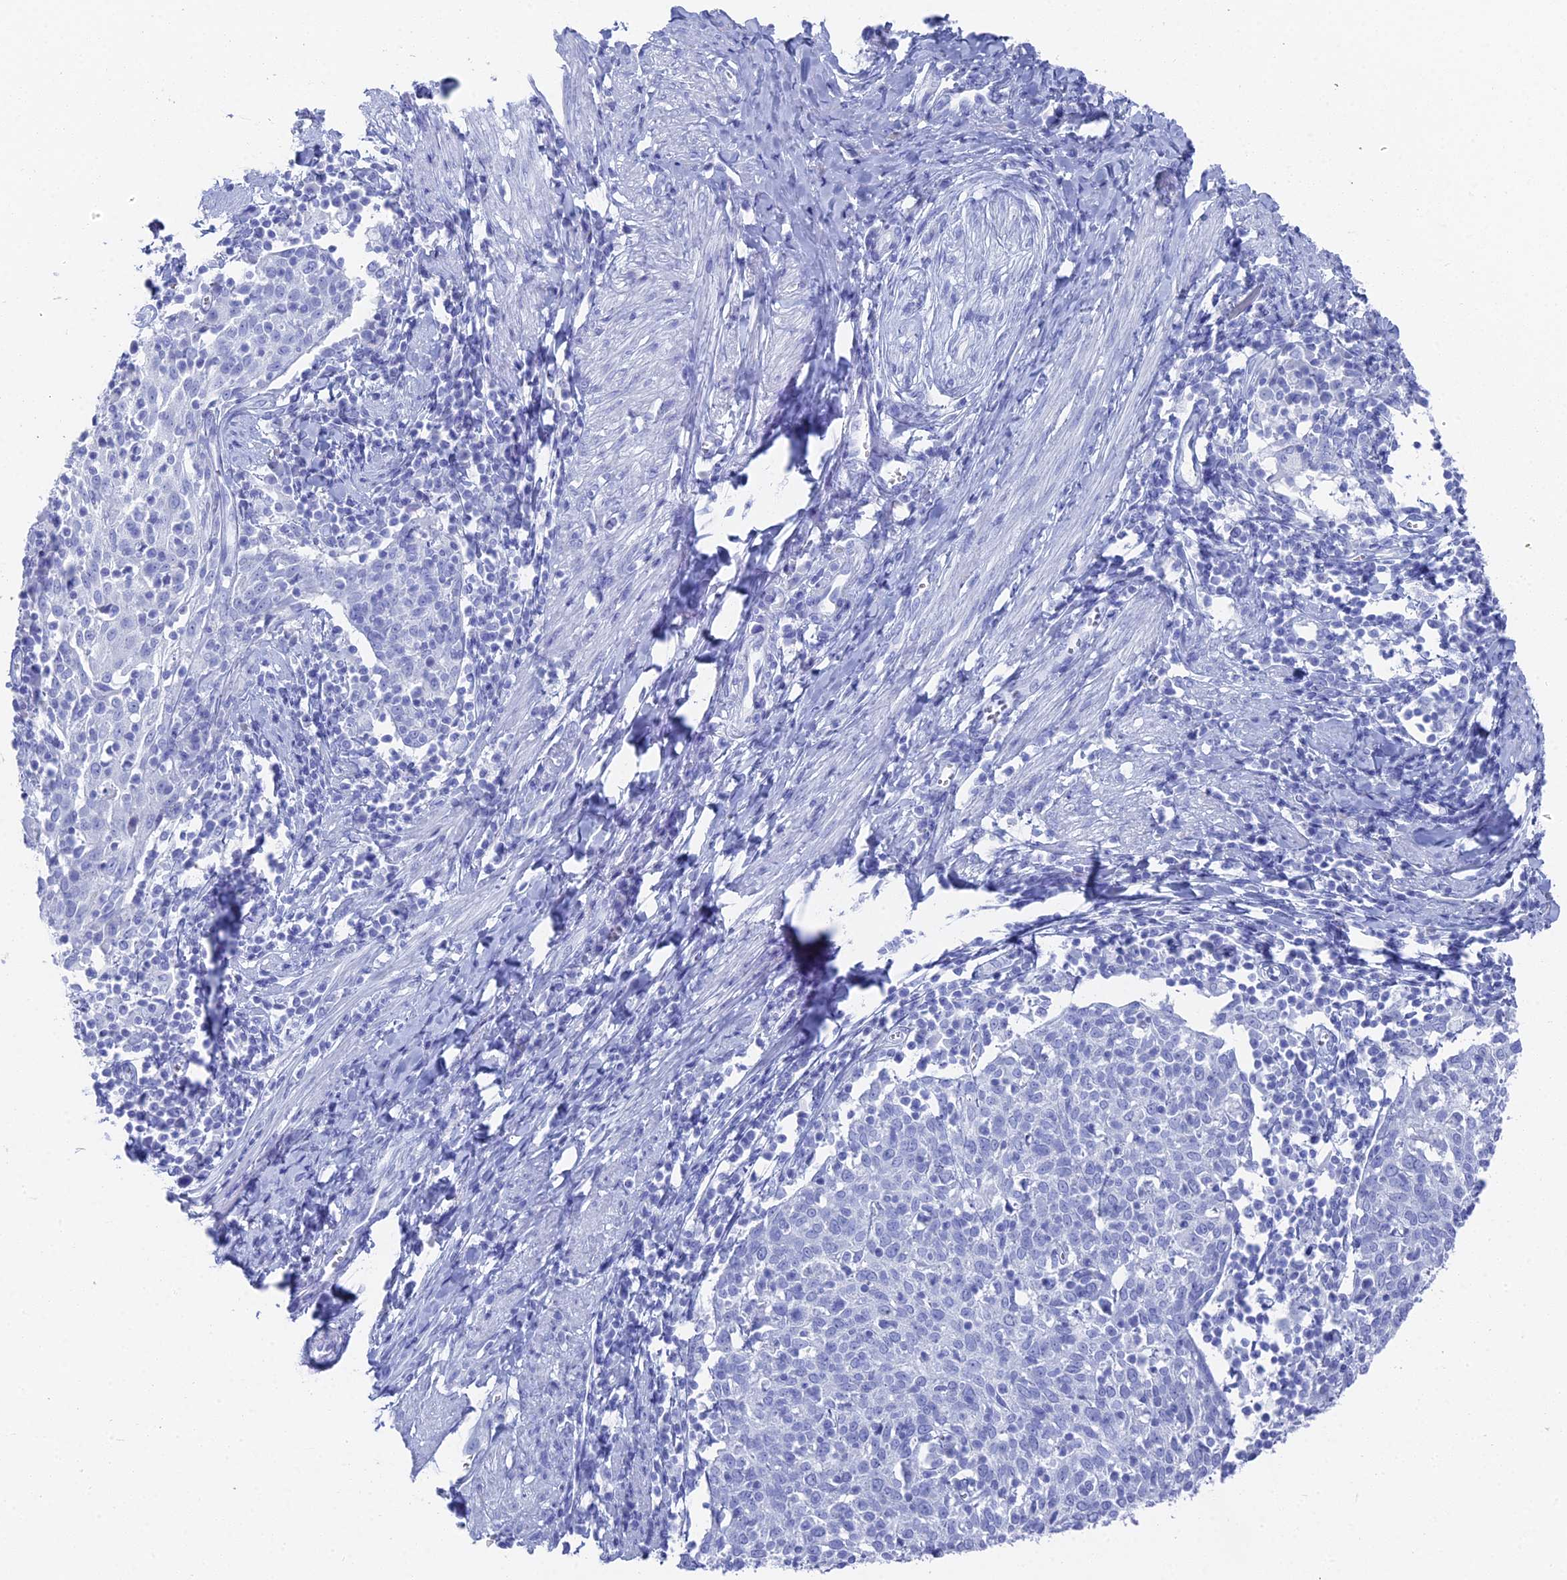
{"staining": {"intensity": "negative", "quantity": "none", "location": "none"}, "tissue": "cervical cancer", "cell_type": "Tumor cells", "image_type": "cancer", "snomed": [{"axis": "morphology", "description": "Squamous cell carcinoma, NOS"}, {"axis": "topography", "description": "Cervix"}], "caption": "An image of human squamous cell carcinoma (cervical) is negative for staining in tumor cells.", "gene": "ENPP3", "patient": {"sex": "female", "age": 52}}